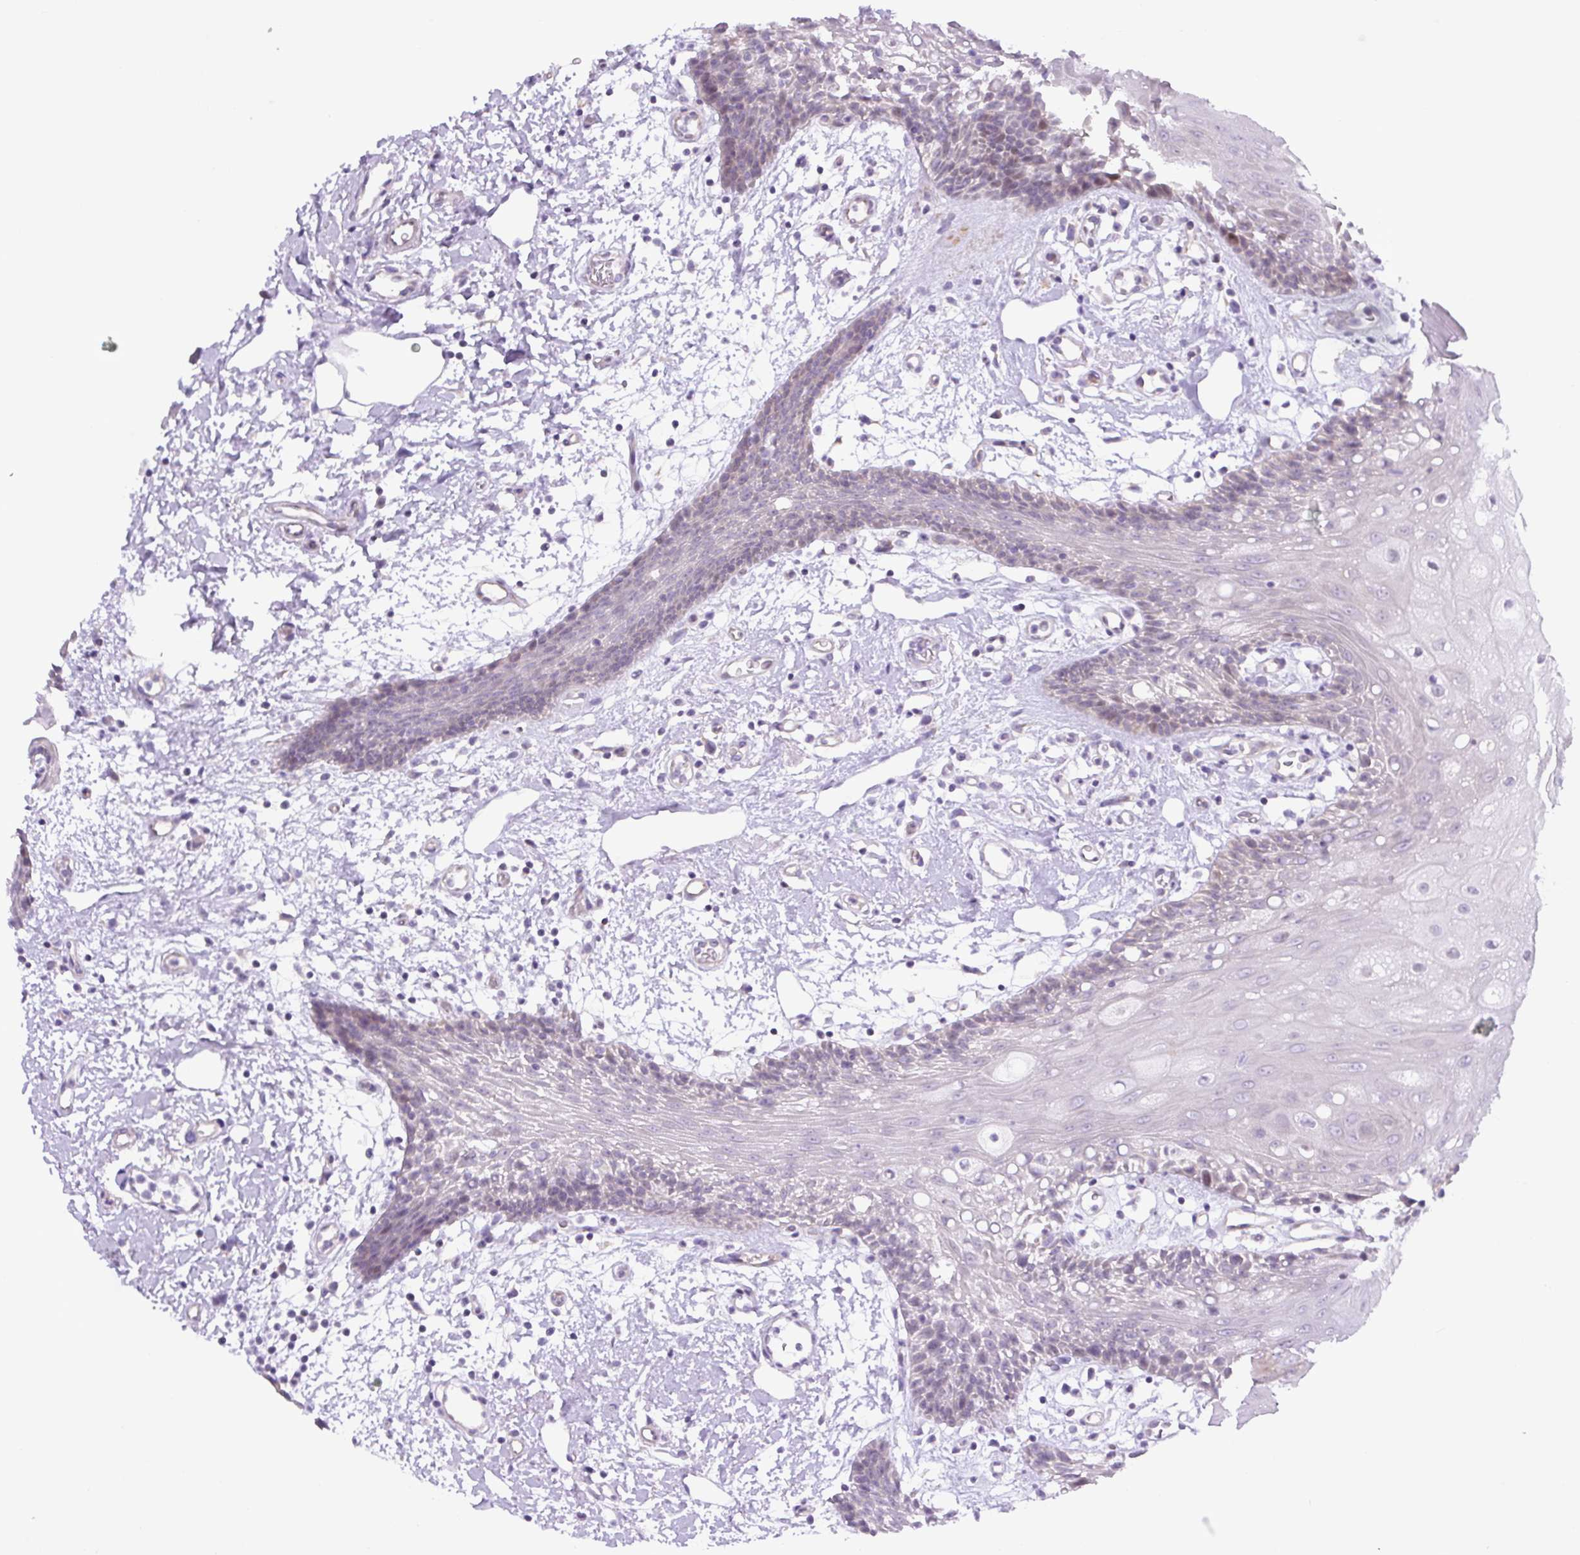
{"staining": {"intensity": "moderate", "quantity": "<25%", "location": "nuclear"}, "tissue": "oral mucosa", "cell_type": "Squamous epithelial cells", "image_type": "normal", "snomed": [{"axis": "morphology", "description": "Normal tissue, NOS"}, {"axis": "topography", "description": "Oral tissue"}], "caption": "The immunohistochemical stain shows moderate nuclear staining in squamous epithelial cells of normal oral mucosa. (DAB = brown stain, brightfield microscopy at high magnification).", "gene": "ADAMTS19", "patient": {"sex": "female", "age": 59}}